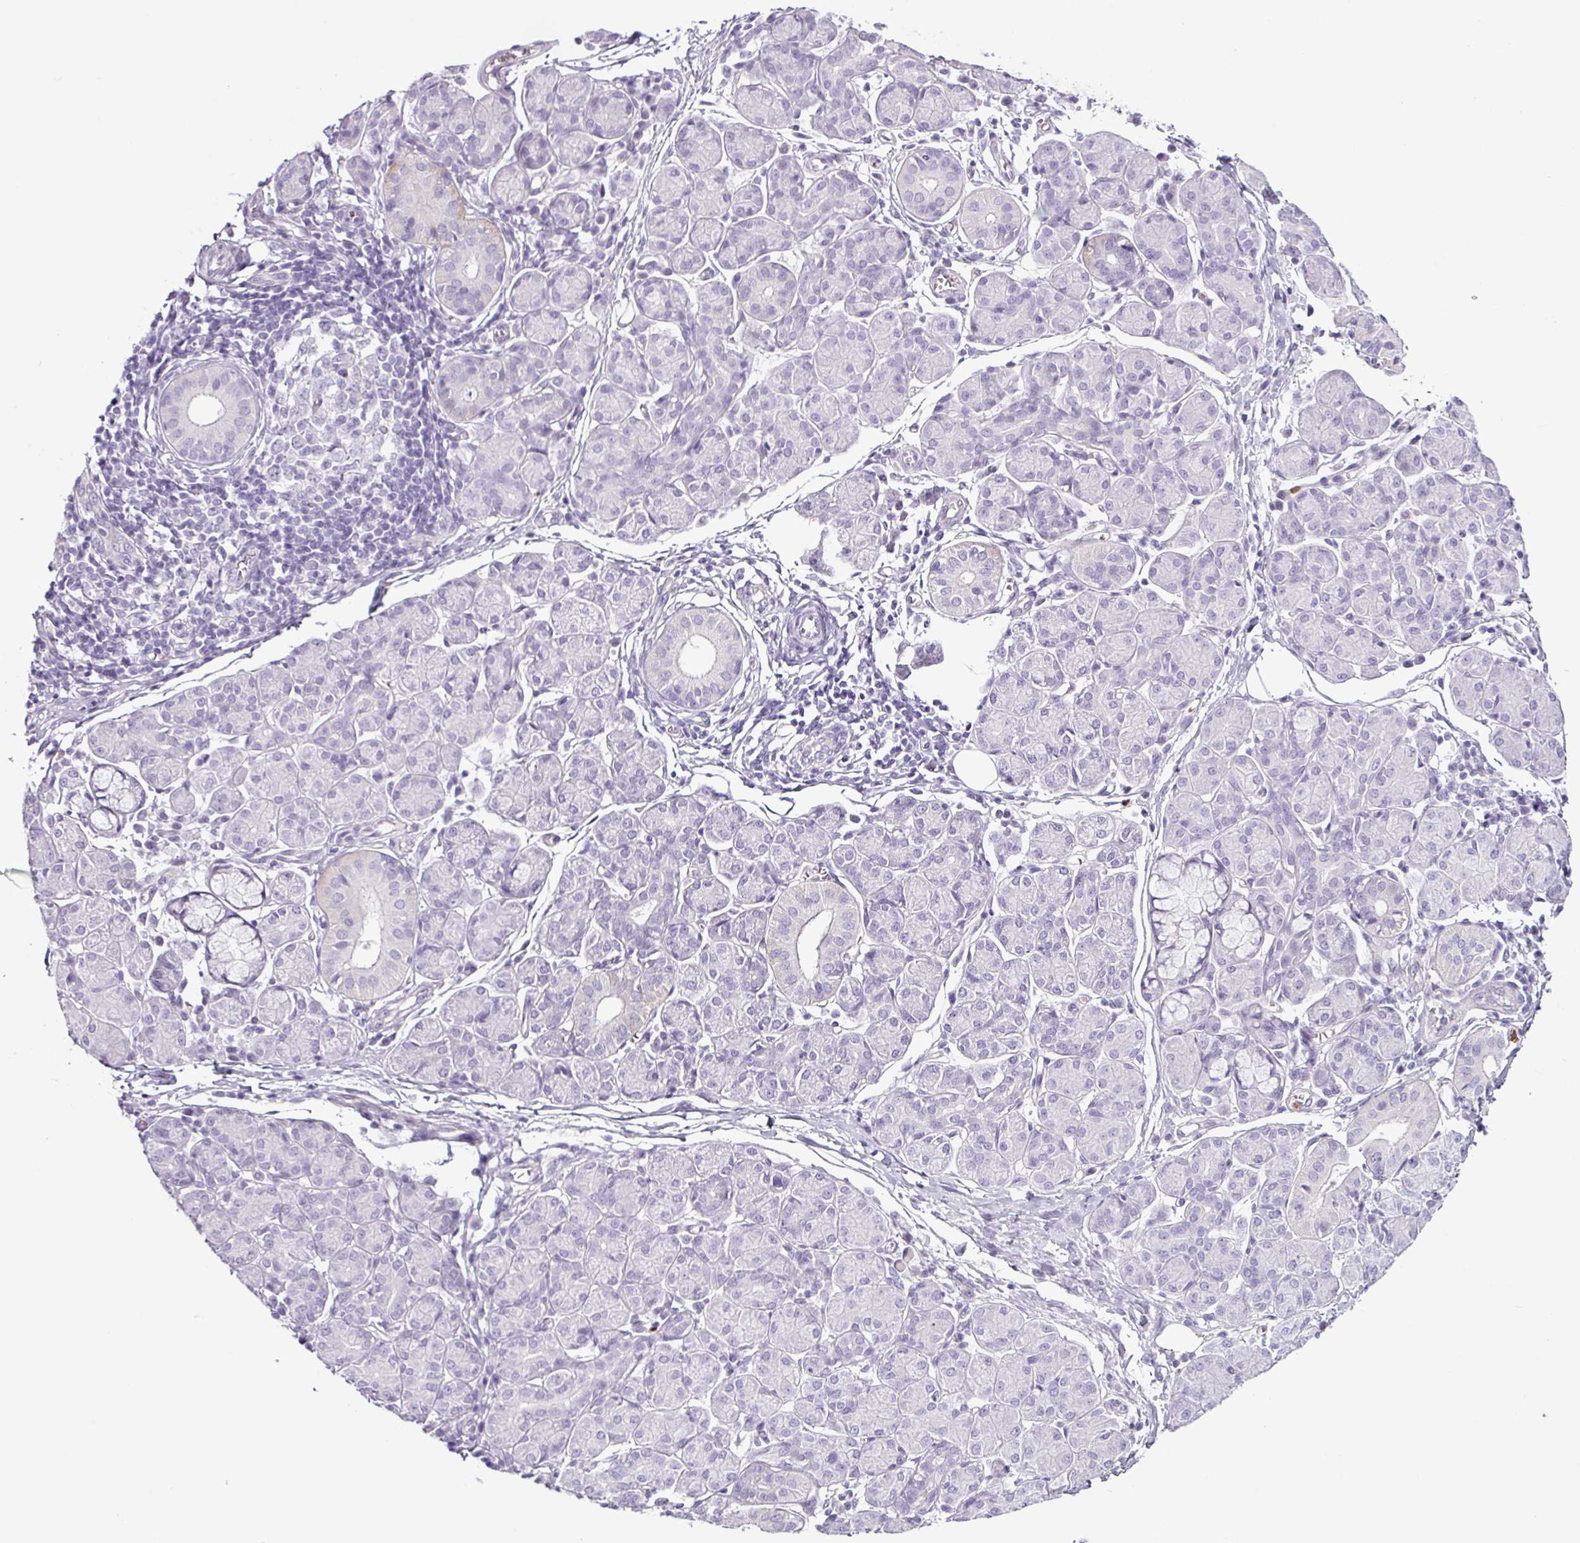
{"staining": {"intensity": "negative", "quantity": "none", "location": "none"}, "tissue": "salivary gland", "cell_type": "Glandular cells", "image_type": "normal", "snomed": [{"axis": "morphology", "description": "Normal tissue, NOS"}, {"axis": "morphology", "description": "Inflammation, NOS"}, {"axis": "topography", "description": "Lymph node"}, {"axis": "topography", "description": "Salivary gland"}], "caption": "Protein analysis of benign salivary gland demonstrates no significant staining in glandular cells.", "gene": "TMEM178A", "patient": {"sex": "male", "age": 3}}